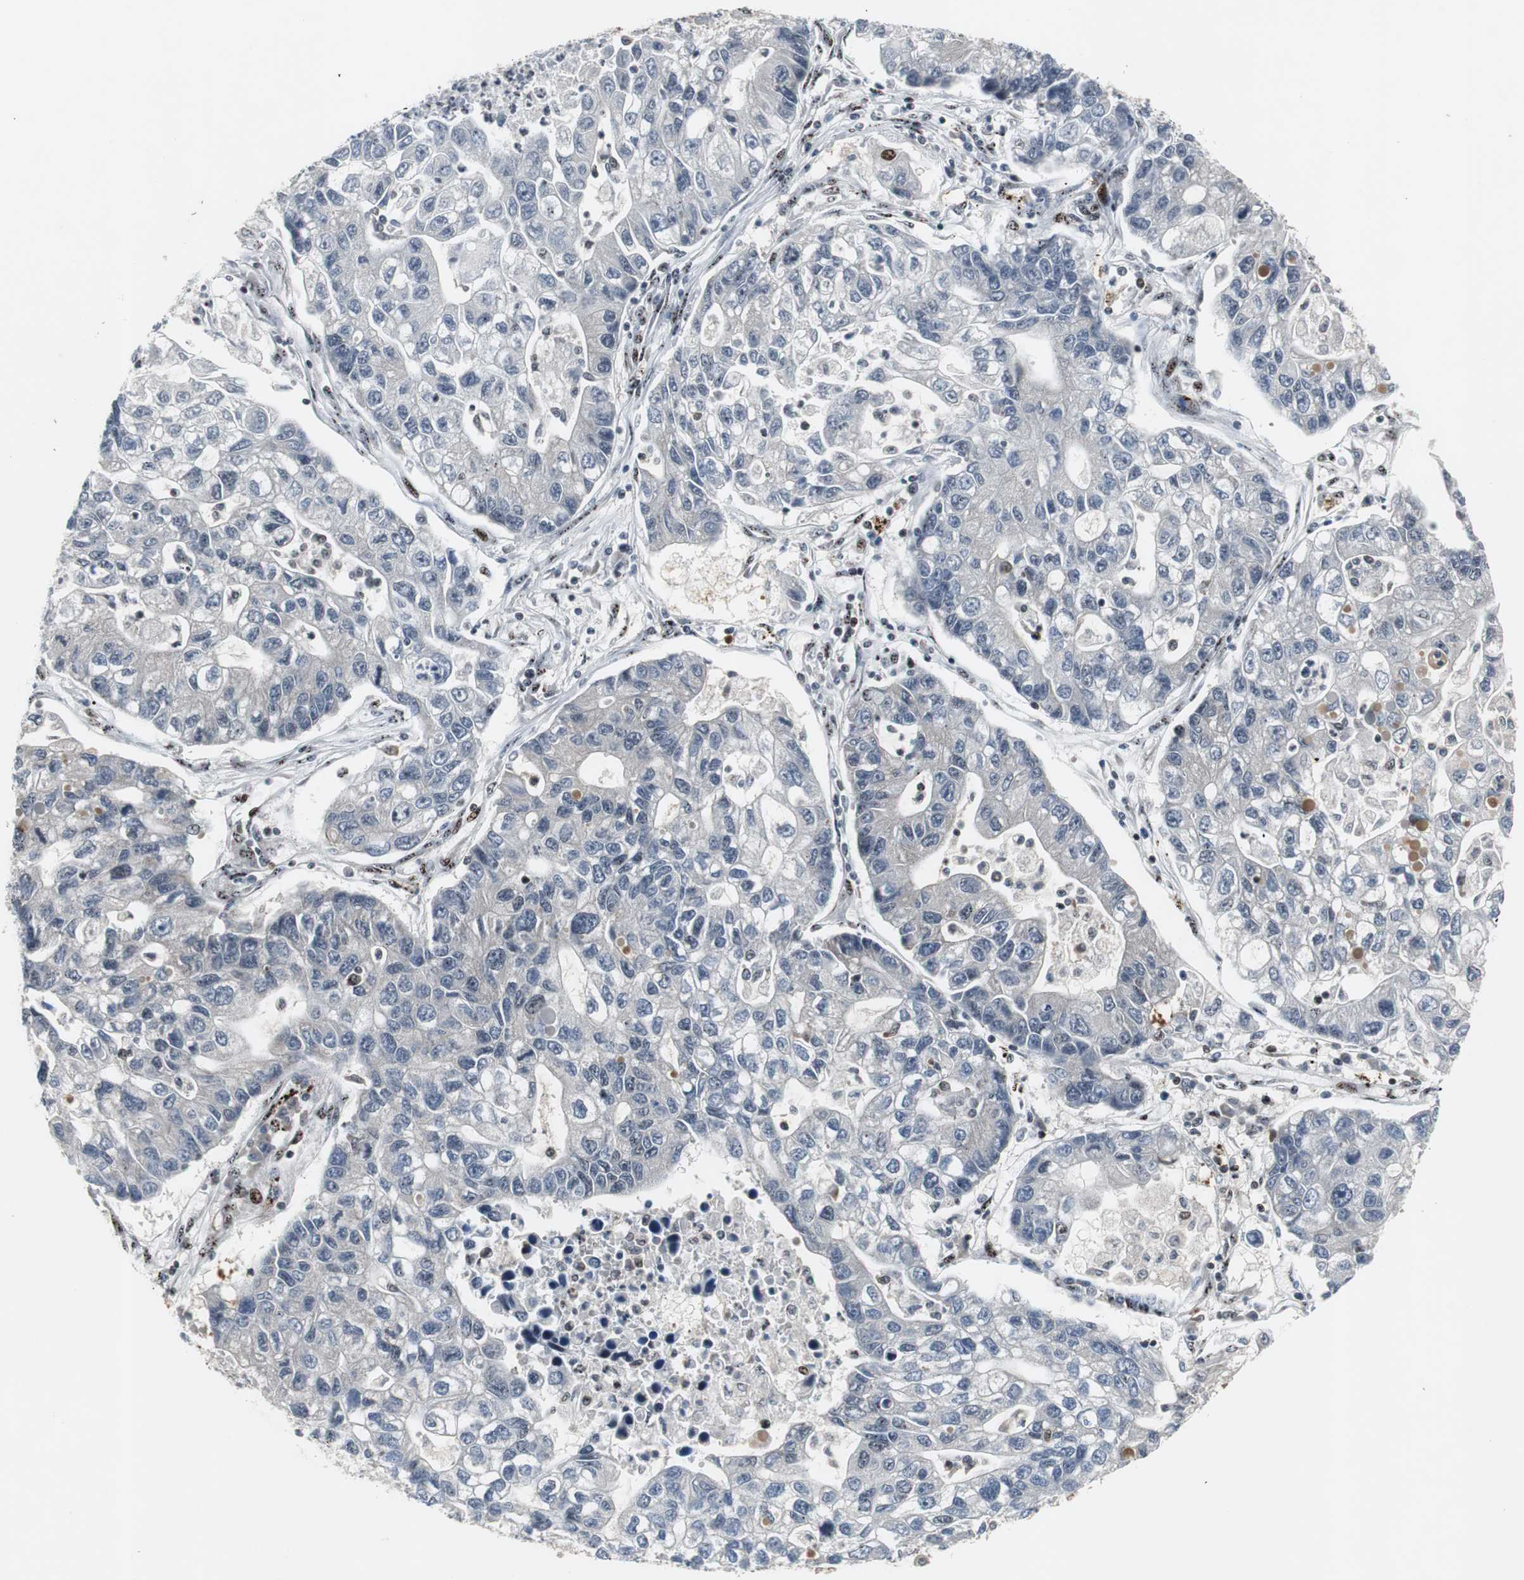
{"staining": {"intensity": "negative", "quantity": "none", "location": "none"}, "tissue": "lung cancer", "cell_type": "Tumor cells", "image_type": "cancer", "snomed": [{"axis": "morphology", "description": "Adenocarcinoma, NOS"}, {"axis": "topography", "description": "Lung"}], "caption": "Adenocarcinoma (lung) stained for a protein using immunohistochemistry (IHC) demonstrates no positivity tumor cells.", "gene": "GRK2", "patient": {"sex": "female", "age": 51}}